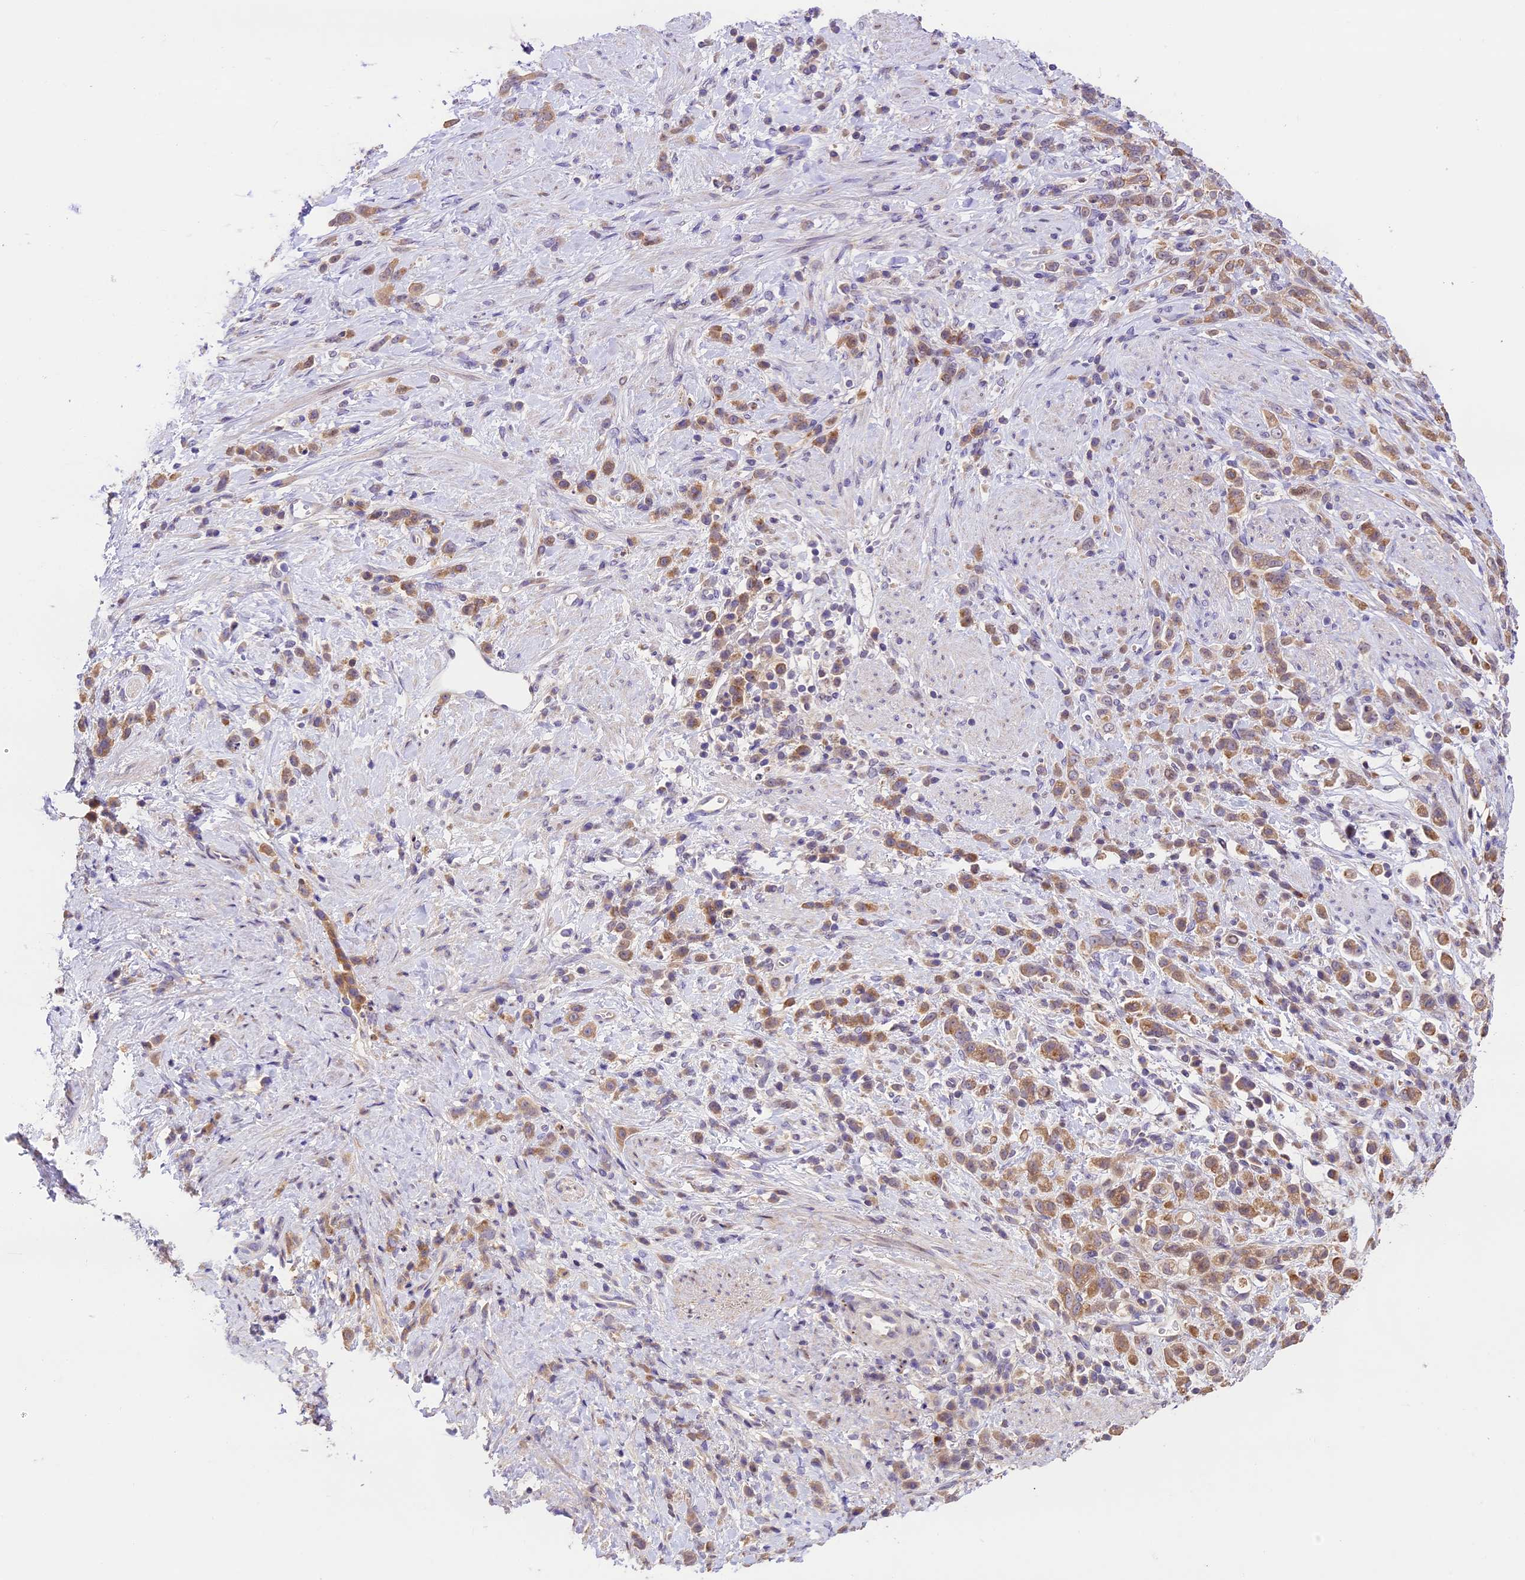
{"staining": {"intensity": "moderate", "quantity": ">75%", "location": "cytoplasmic/membranous"}, "tissue": "stomach cancer", "cell_type": "Tumor cells", "image_type": "cancer", "snomed": [{"axis": "morphology", "description": "Adenocarcinoma, NOS"}, {"axis": "topography", "description": "Stomach"}], "caption": "A photomicrograph of human stomach cancer stained for a protein reveals moderate cytoplasmic/membranous brown staining in tumor cells.", "gene": "DGKH", "patient": {"sex": "female", "age": 60}}